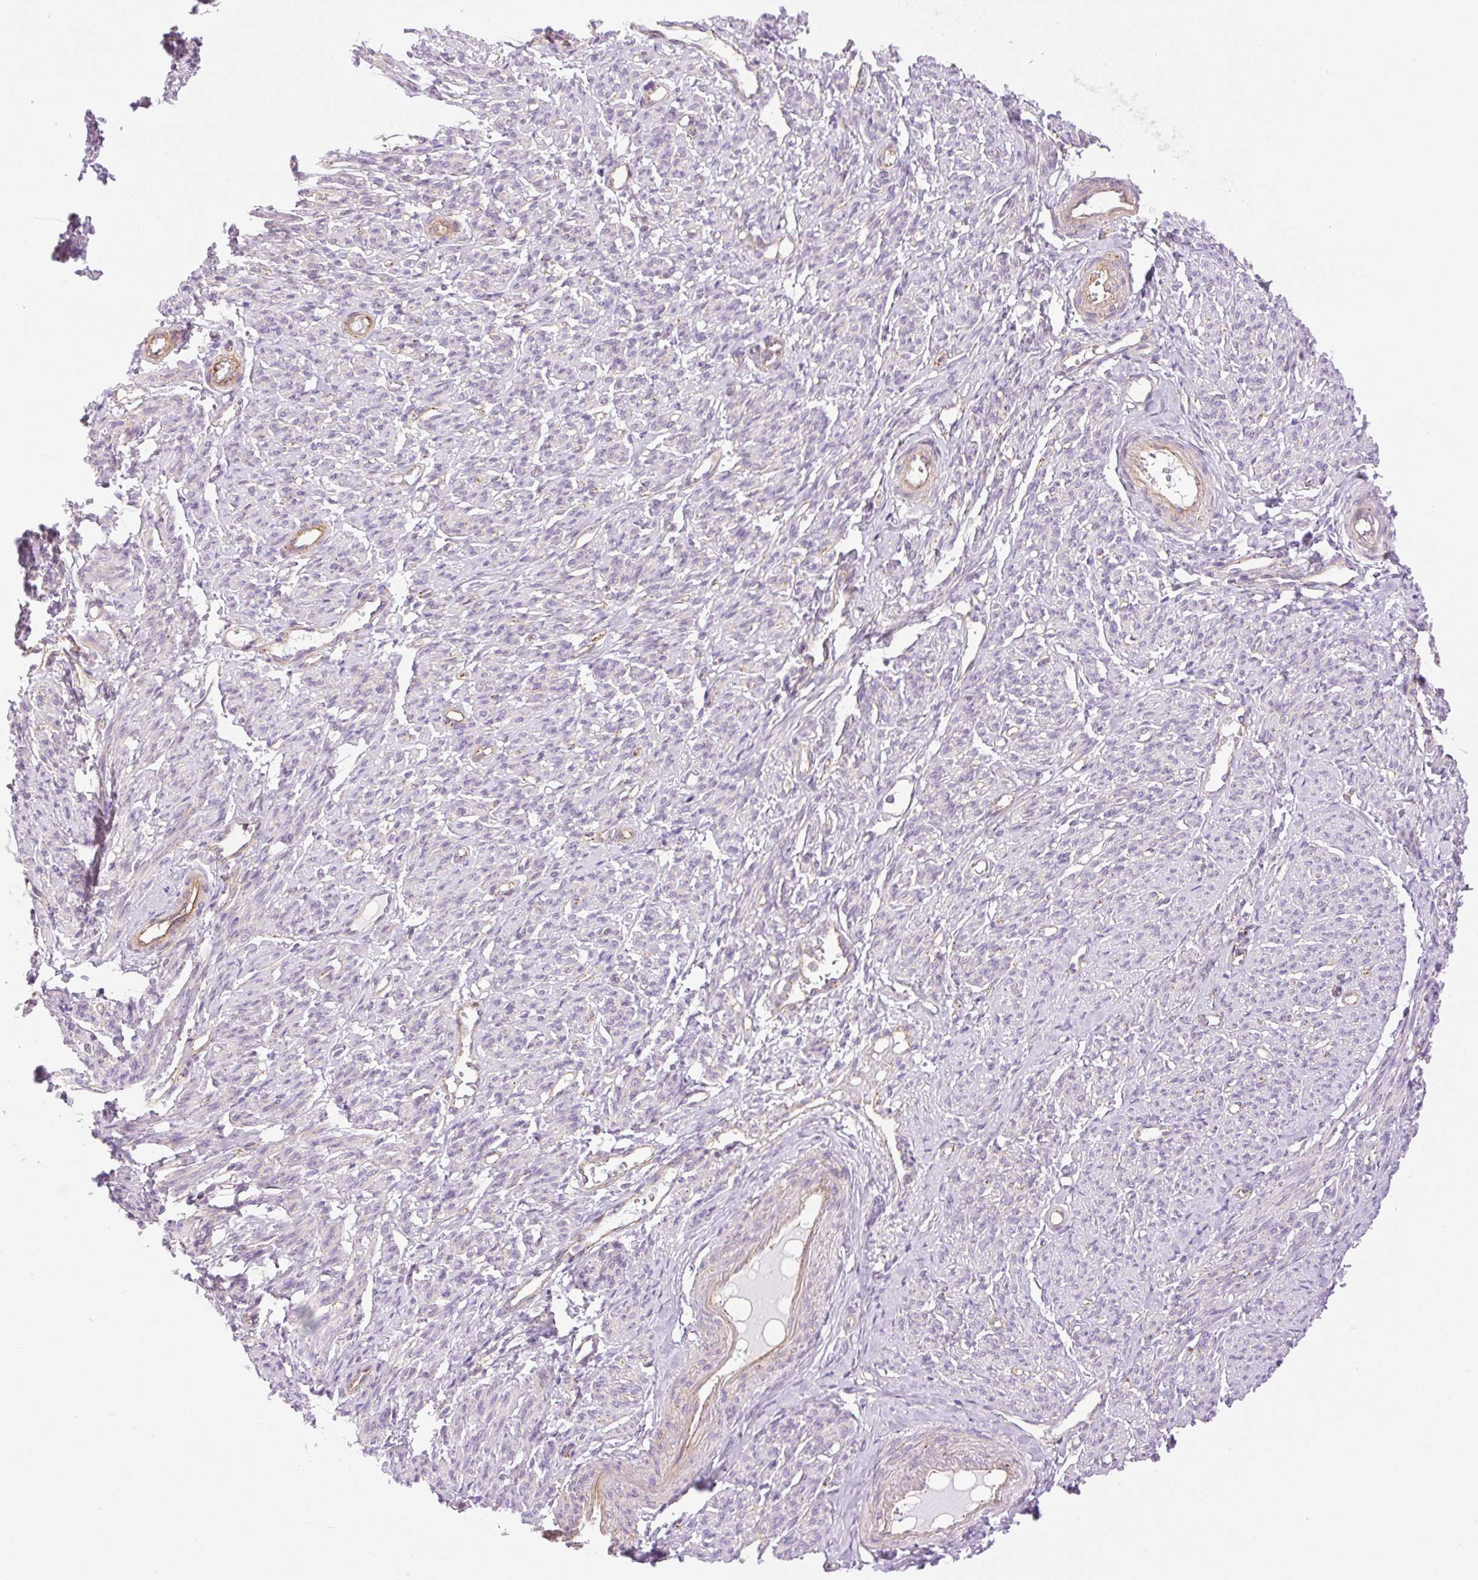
{"staining": {"intensity": "weak", "quantity": "25%-75%", "location": "cytoplasmic/membranous"}, "tissue": "smooth muscle", "cell_type": "Smooth muscle cells", "image_type": "normal", "snomed": [{"axis": "morphology", "description": "Normal tissue, NOS"}, {"axis": "topography", "description": "Smooth muscle"}], "caption": "Protein expression analysis of unremarkable human smooth muscle reveals weak cytoplasmic/membranous staining in approximately 25%-75% of smooth muscle cells.", "gene": "EHD1", "patient": {"sex": "female", "age": 65}}